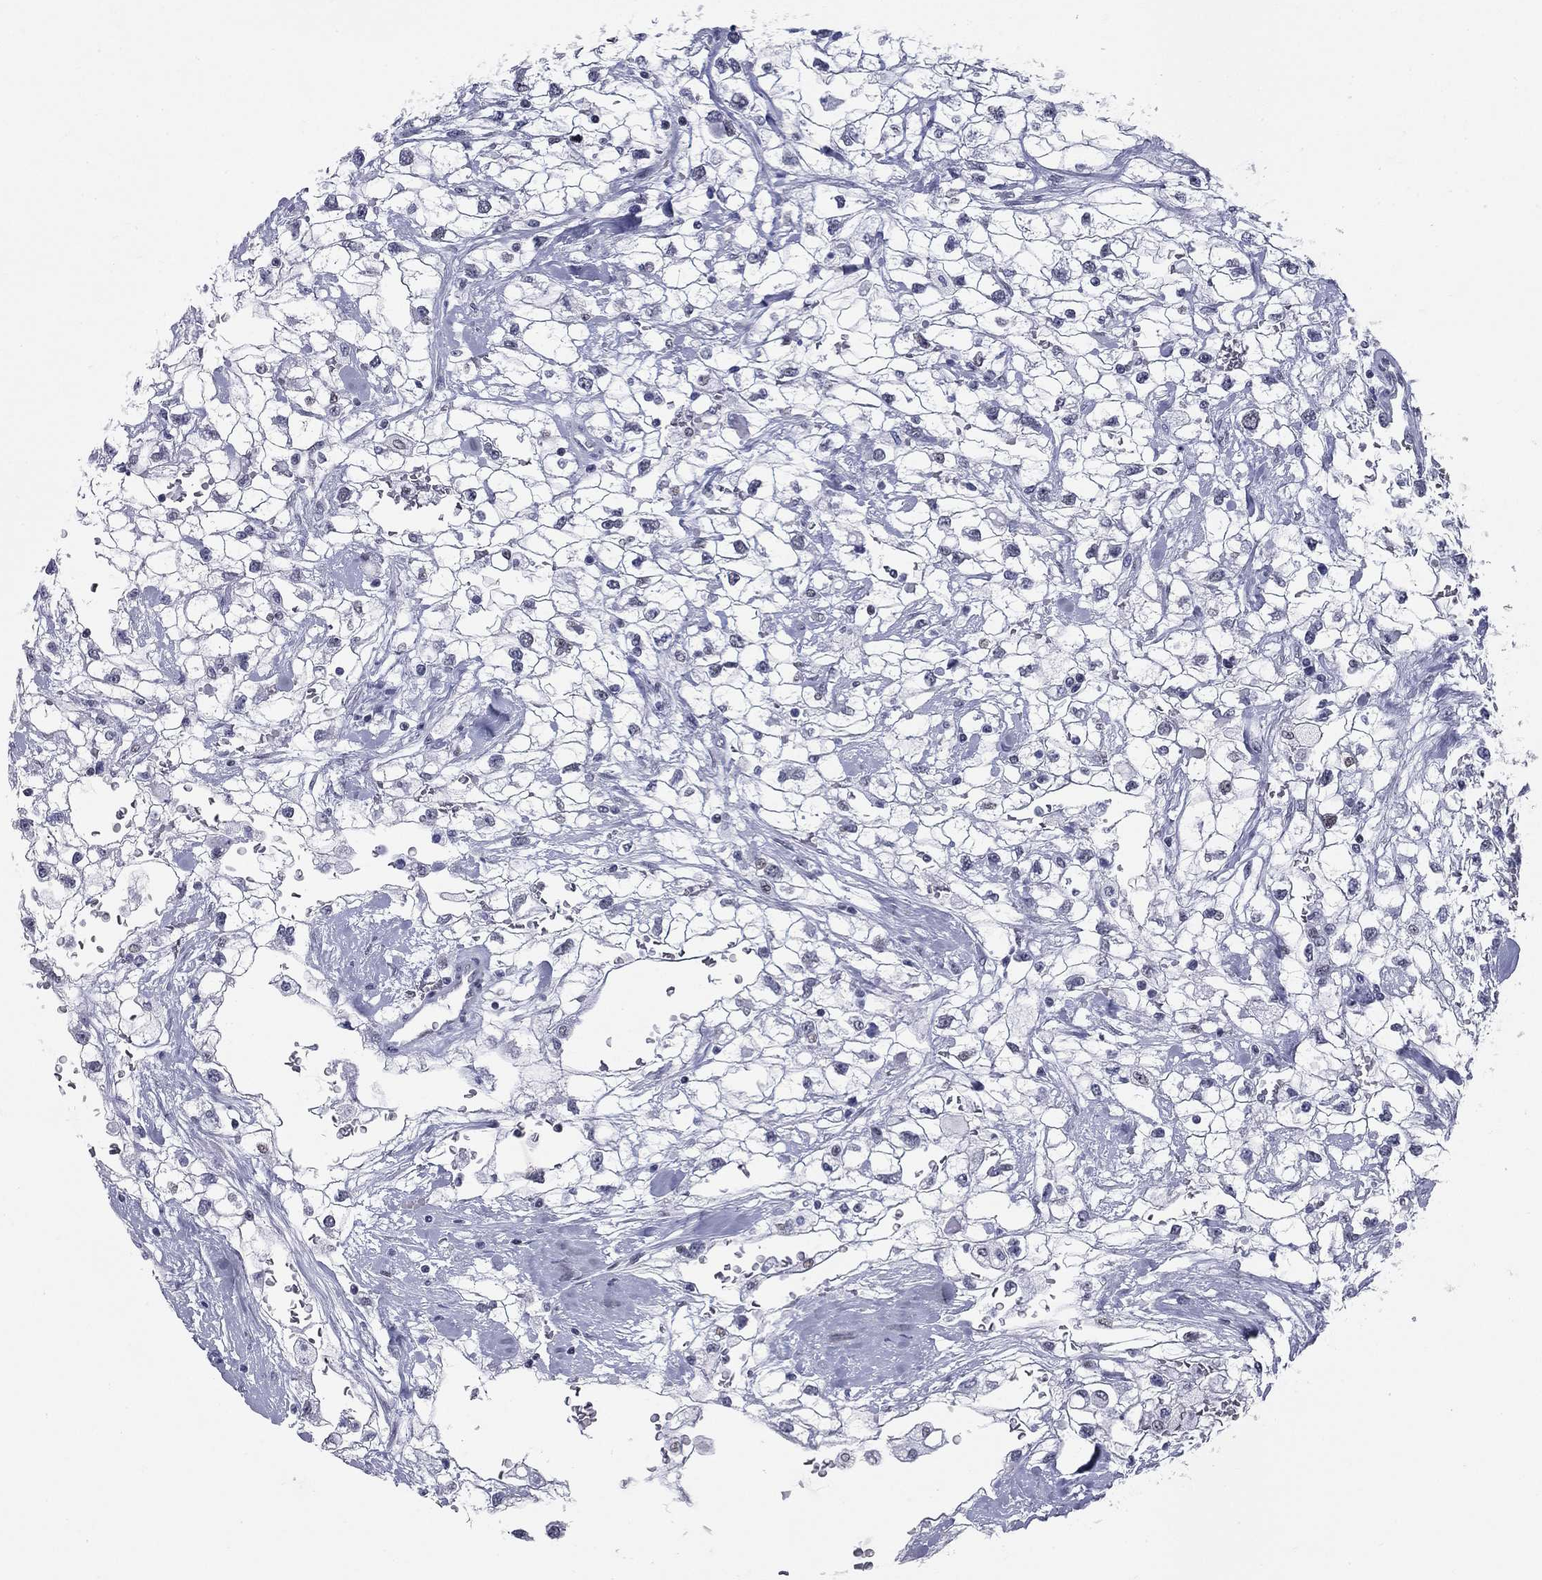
{"staining": {"intensity": "negative", "quantity": "none", "location": "none"}, "tissue": "renal cancer", "cell_type": "Tumor cells", "image_type": "cancer", "snomed": [{"axis": "morphology", "description": "Adenocarcinoma, NOS"}, {"axis": "topography", "description": "Kidney"}], "caption": "Tumor cells show no significant positivity in renal cancer (adenocarcinoma).", "gene": "ASF1B", "patient": {"sex": "male", "age": 59}}